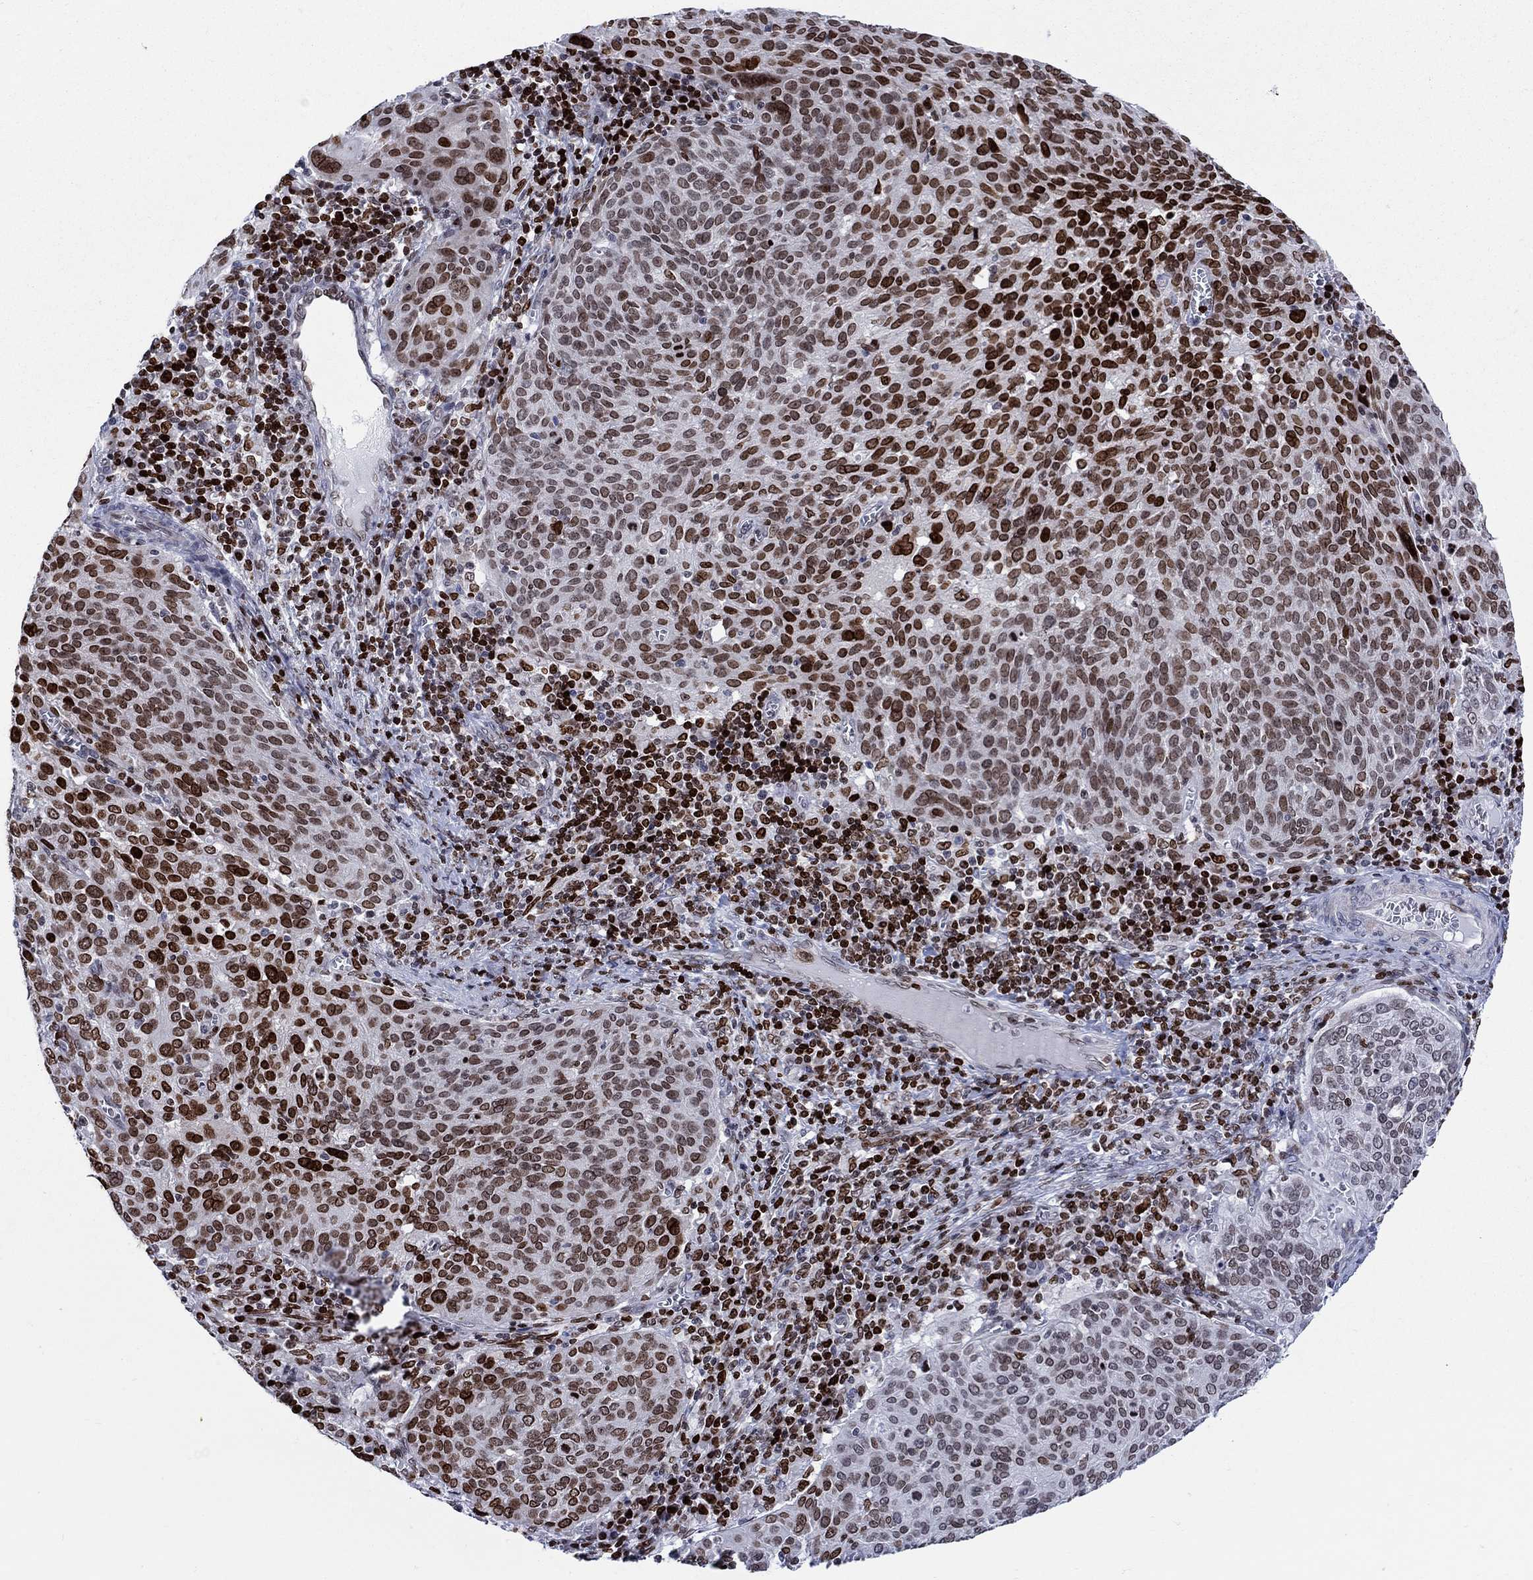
{"staining": {"intensity": "strong", "quantity": "<25%", "location": "nuclear"}, "tissue": "cervical cancer", "cell_type": "Tumor cells", "image_type": "cancer", "snomed": [{"axis": "morphology", "description": "Squamous cell carcinoma, NOS"}, {"axis": "topography", "description": "Cervix"}], "caption": "DAB (3,3'-diaminobenzidine) immunohistochemical staining of cervical squamous cell carcinoma displays strong nuclear protein expression in about <25% of tumor cells.", "gene": "HMGA1", "patient": {"sex": "female", "age": 39}}